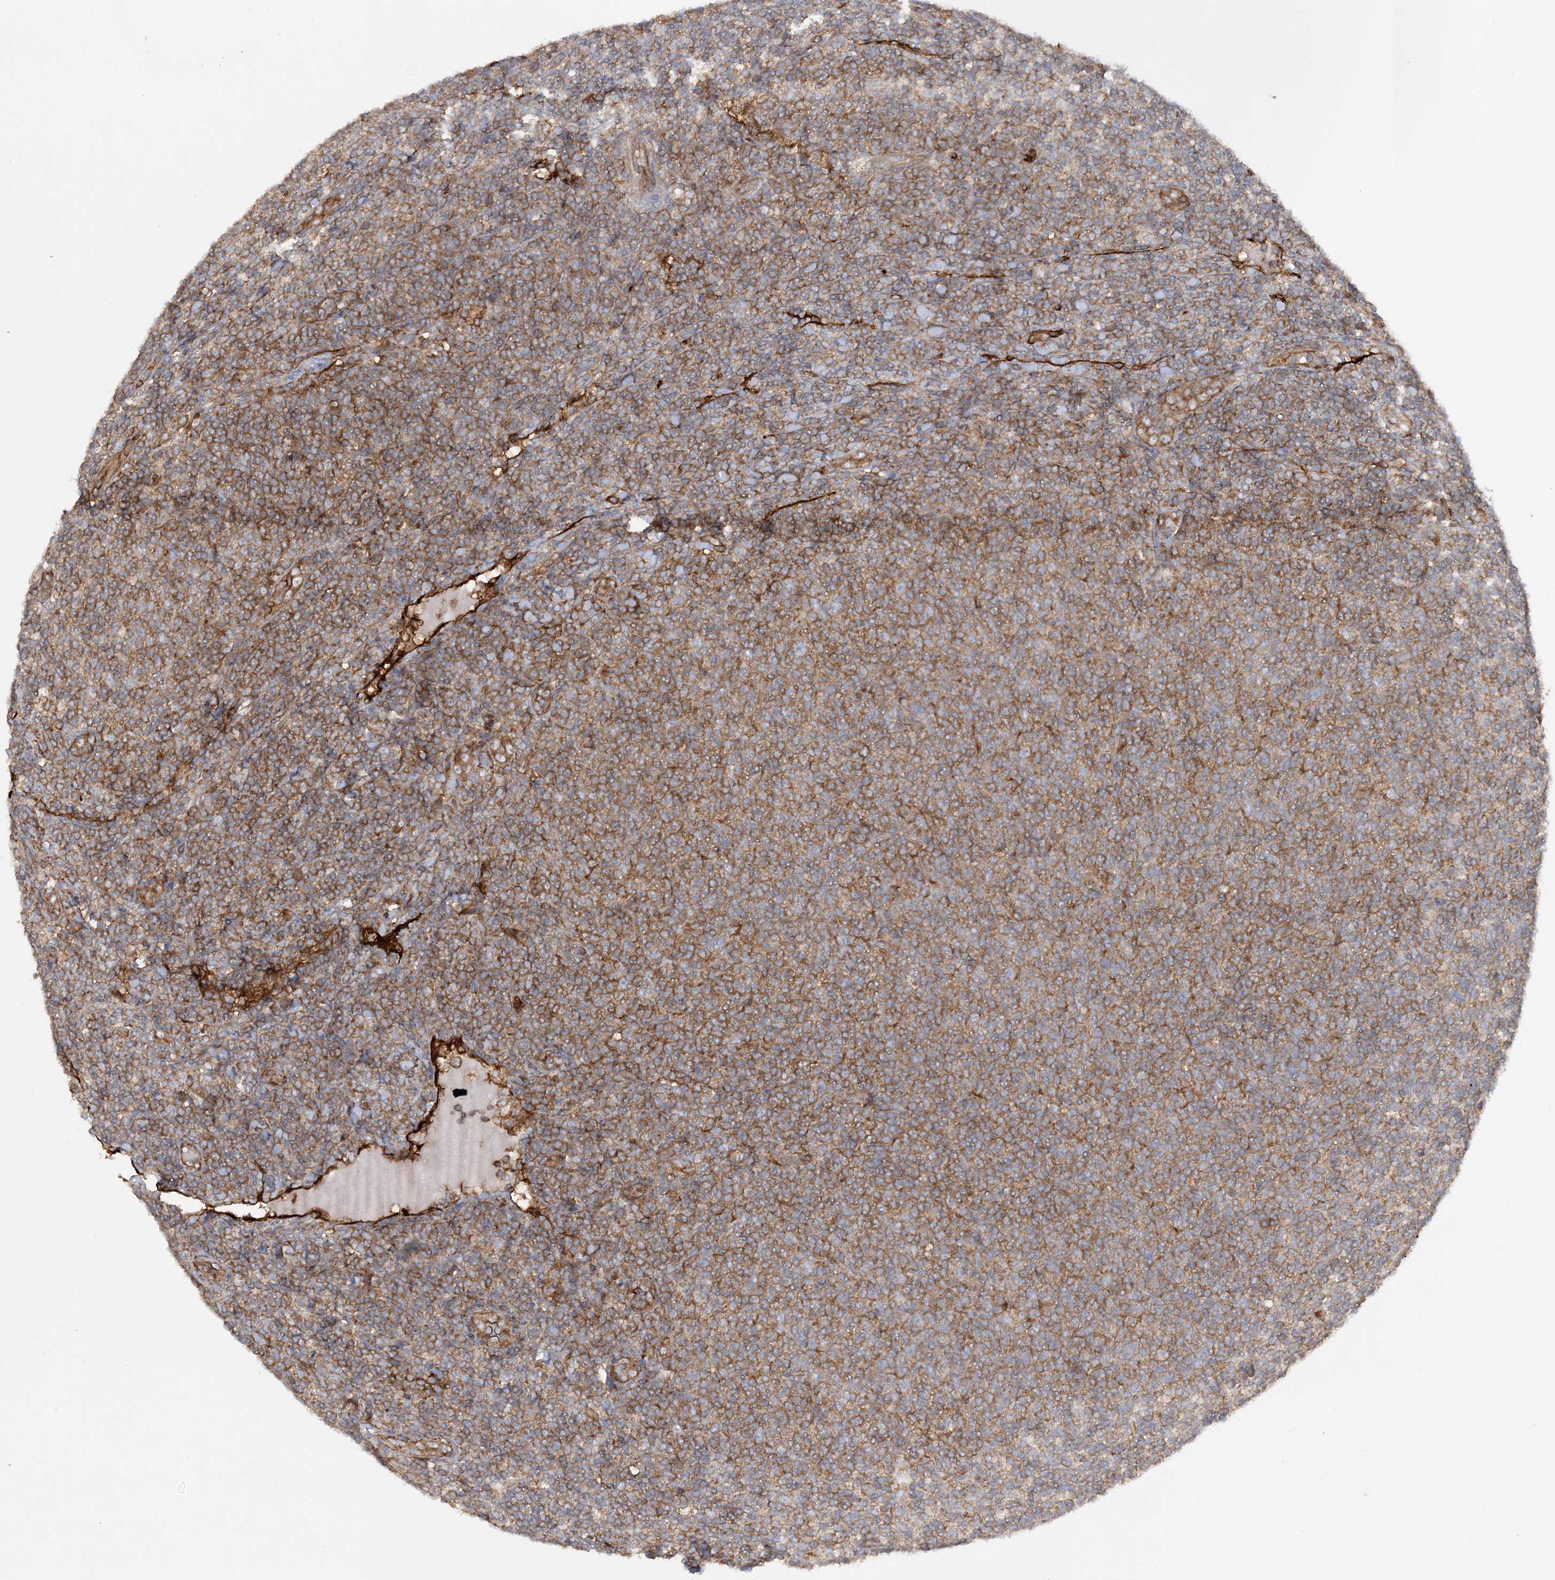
{"staining": {"intensity": "moderate", "quantity": ">75%", "location": "cytoplasmic/membranous"}, "tissue": "lymphoma", "cell_type": "Tumor cells", "image_type": "cancer", "snomed": [{"axis": "morphology", "description": "Malignant lymphoma, non-Hodgkin's type, Low grade"}, {"axis": "topography", "description": "Lymph node"}], "caption": "Malignant lymphoma, non-Hodgkin's type (low-grade) stained for a protein reveals moderate cytoplasmic/membranous positivity in tumor cells. The protein is shown in brown color, while the nuclei are stained blue.", "gene": "ACAP2", "patient": {"sex": "male", "age": 66}}